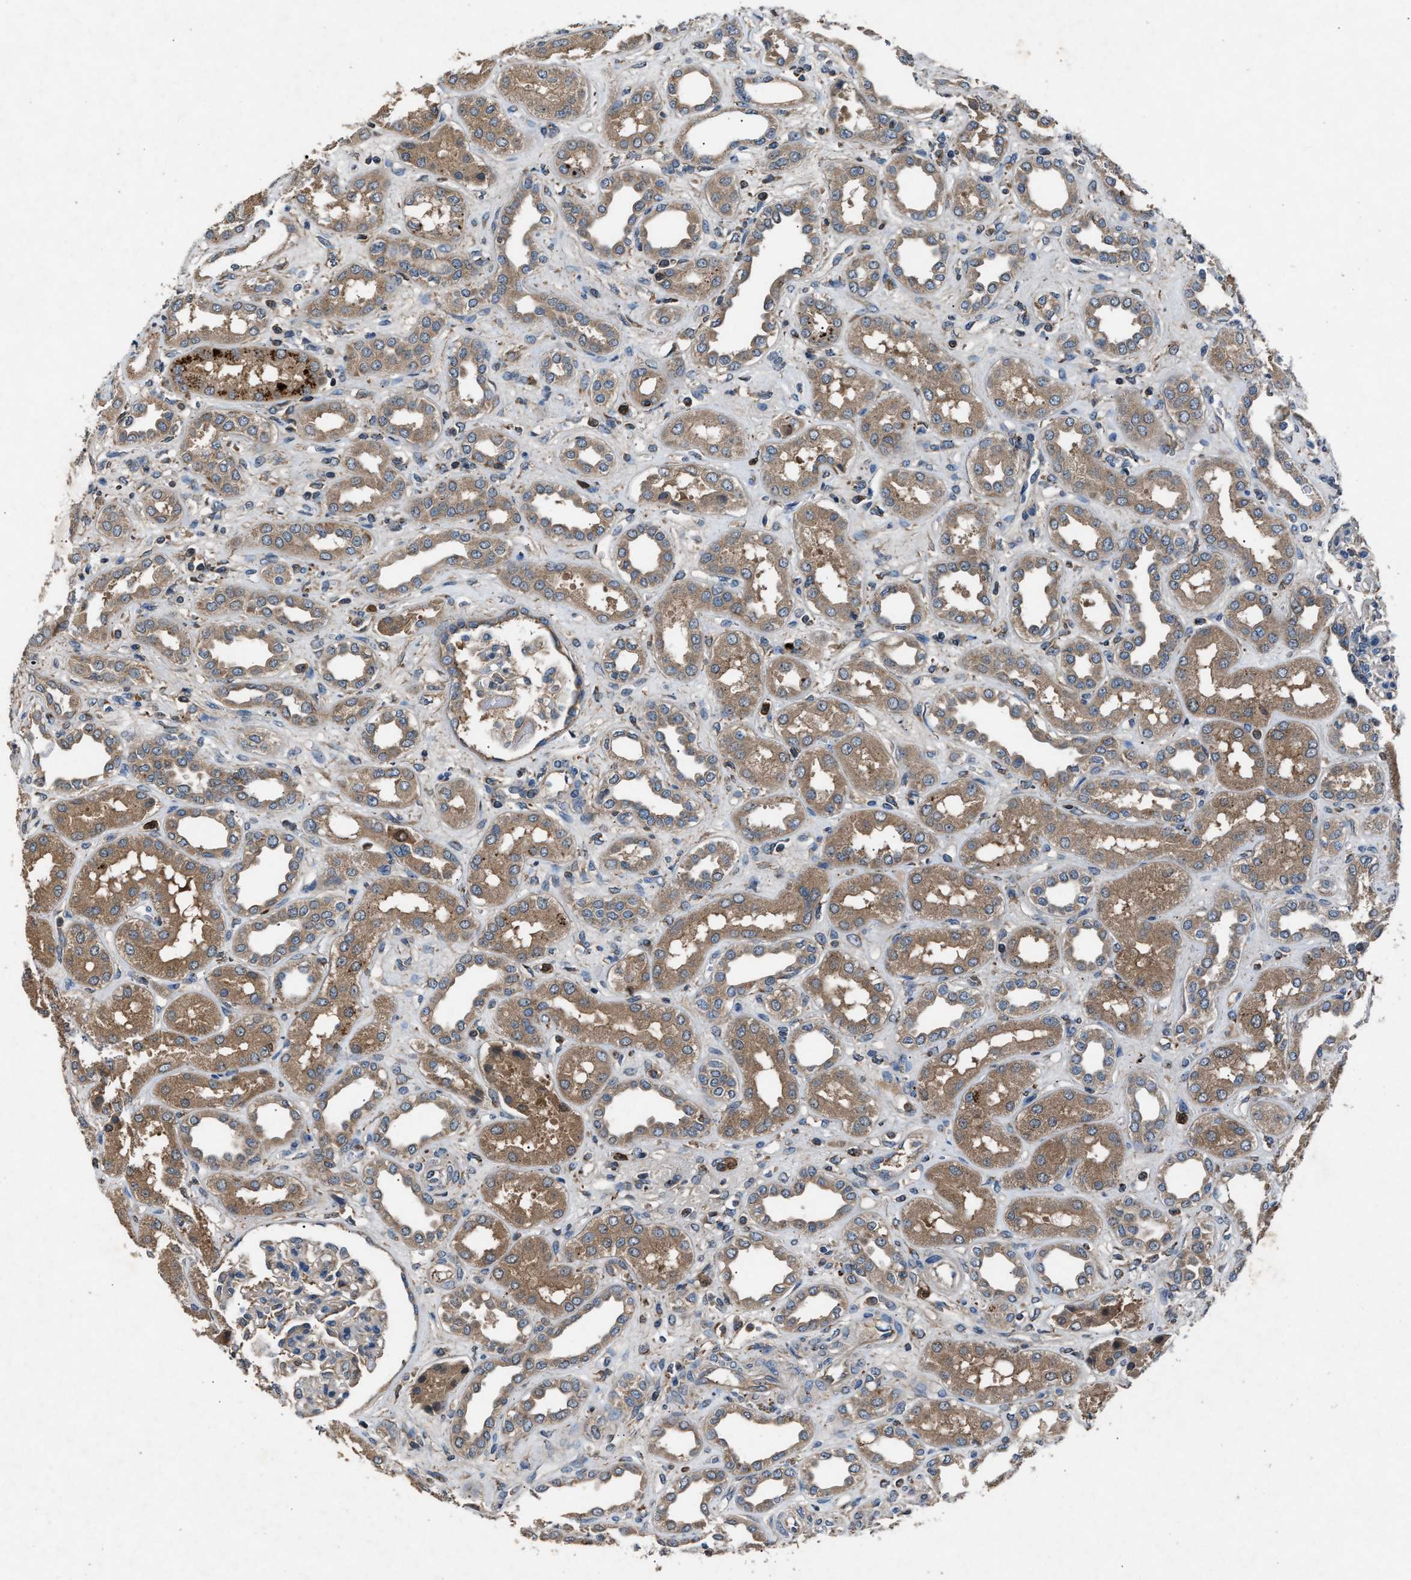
{"staining": {"intensity": "weak", "quantity": "<25%", "location": "cytoplasmic/membranous"}, "tissue": "kidney", "cell_type": "Cells in glomeruli", "image_type": "normal", "snomed": [{"axis": "morphology", "description": "Normal tissue, NOS"}, {"axis": "topography", "description": "Kidney"}], "caption": "This is an immunohistochemistry (IHC) histopathology image of benign kidney. There is no expression in cells in glomeruli.", "gene": "PPID", "patient": {"sex": "male", "age": 59}}